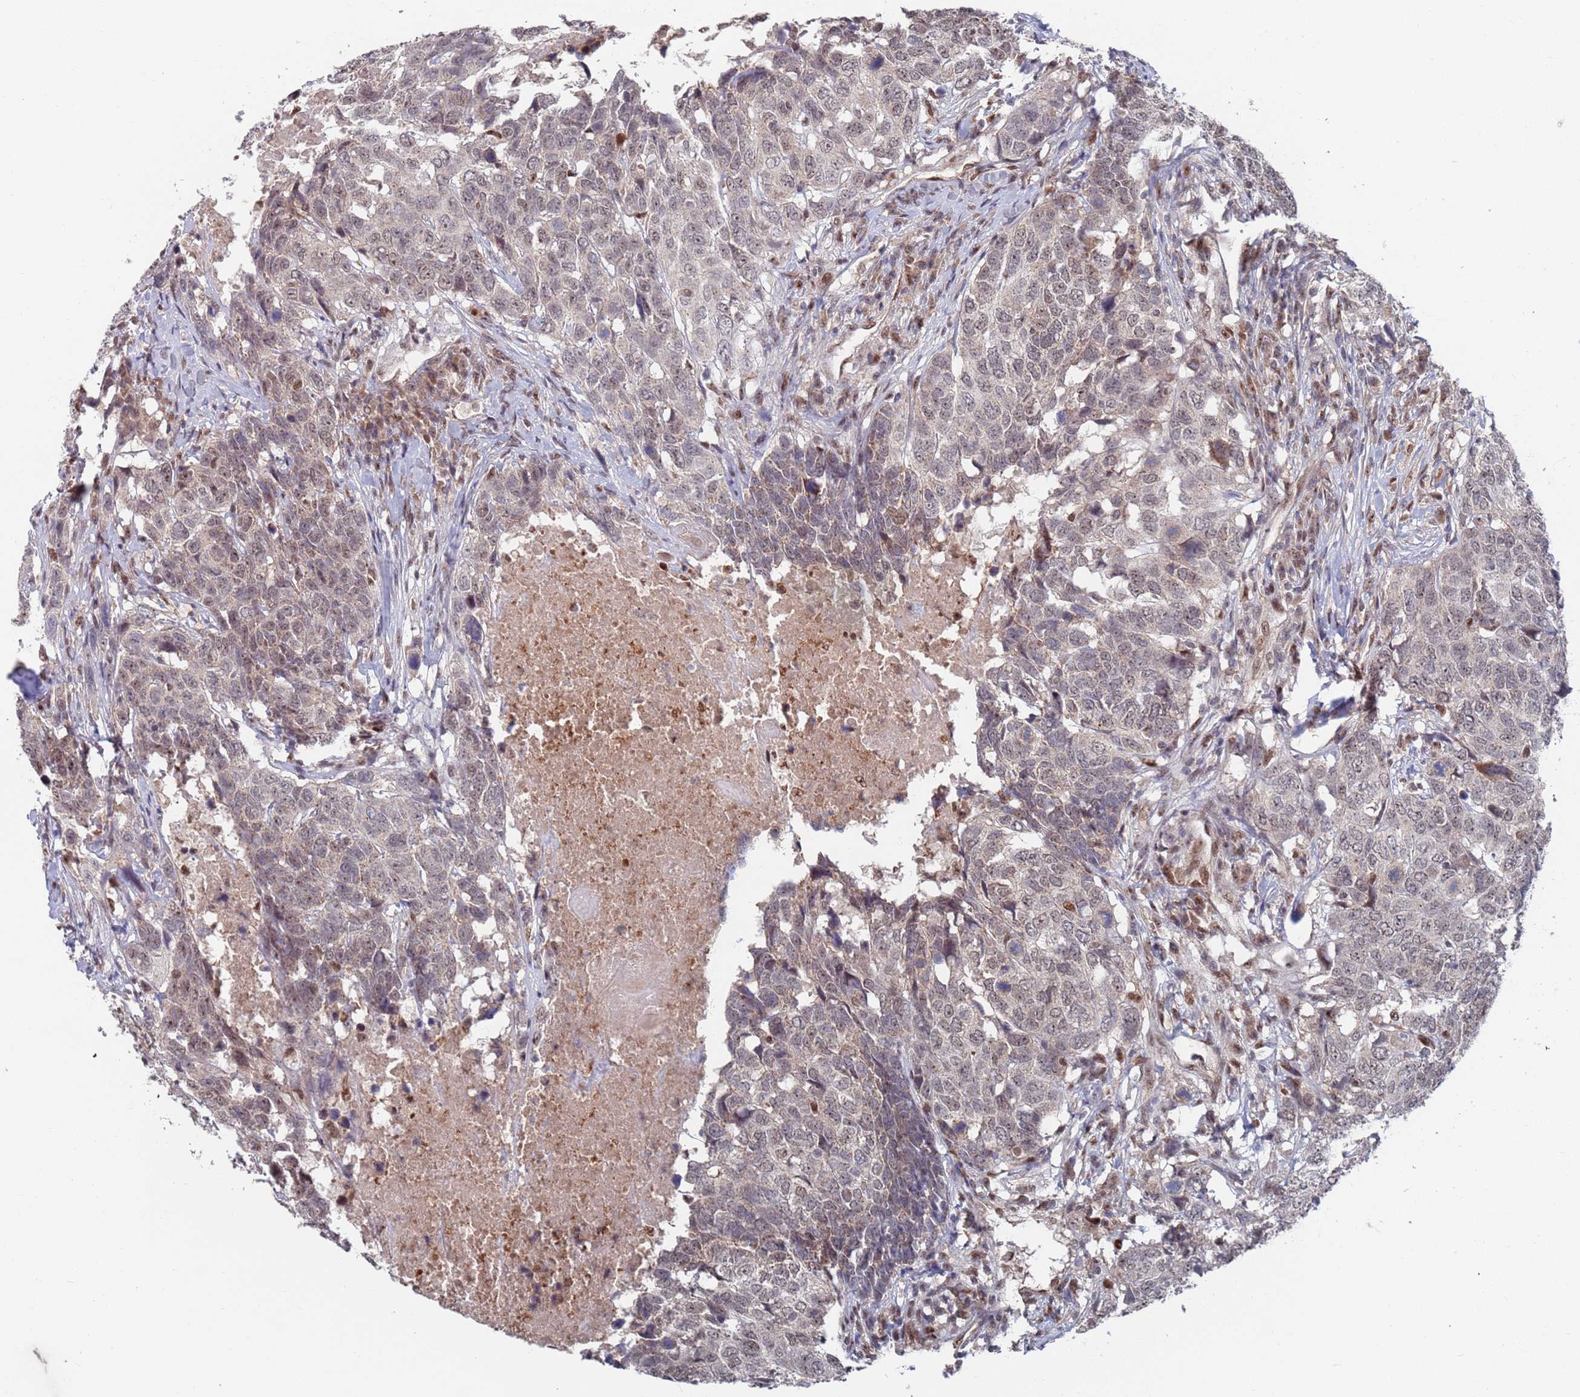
{"staining": {"intensity": "weak", "quantity": "<25%", "location": "nuclear"}, "tissue": "head and neck cancer", "cell_type": "Tumor cells", "image_type": "cancer", "snomed": [{"axis": "morphology", "description": "Squamous cell carcinoma, NOS"}, {"axis": "topography", "description": "Head-Neck"}], "caption": "Tumor cells show no significant positivity in head and neck squamous cell carcinoma.", "gene": "RPP25", "patient": {"sex": "male", "age": 66}}